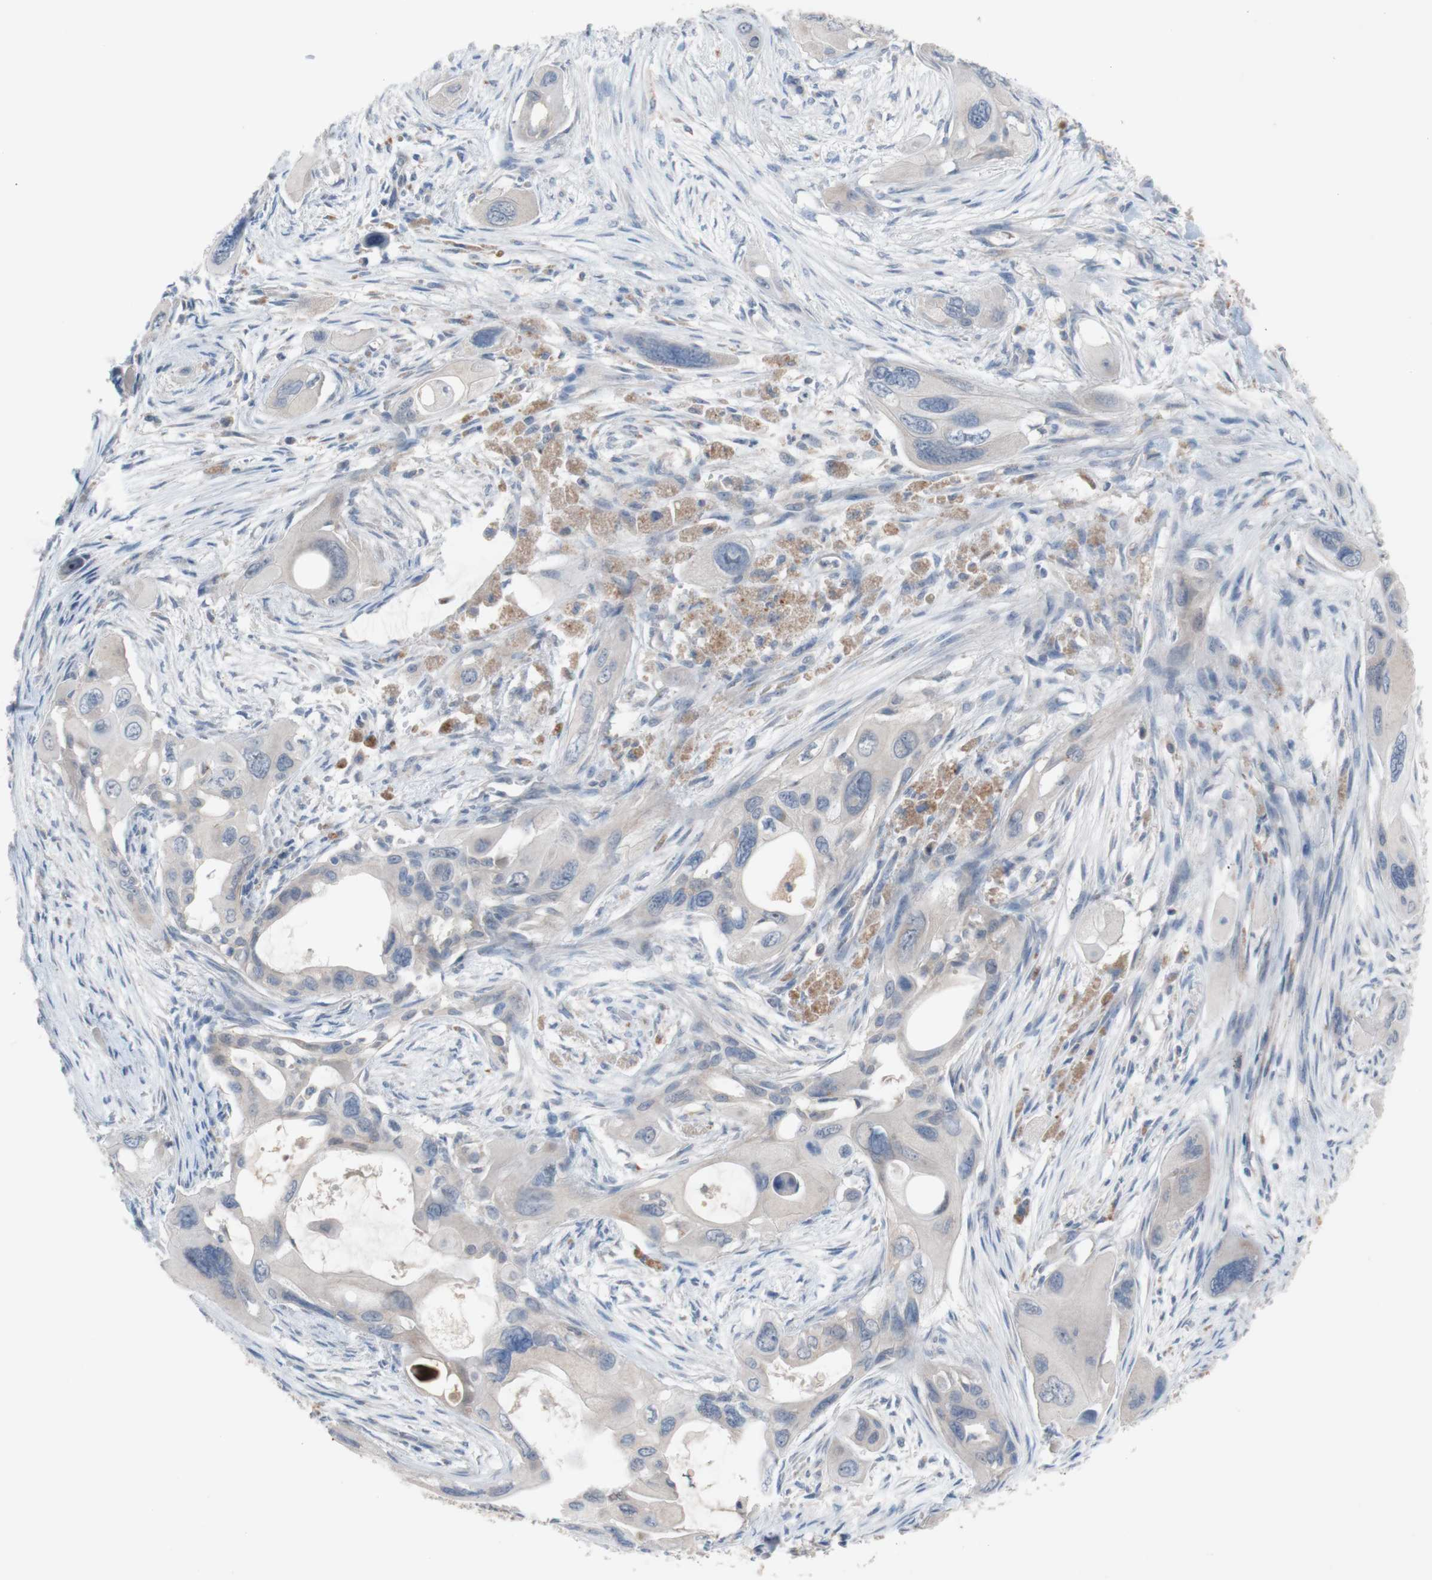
{"staining": {"intensity": "negative", "quantity": "none", "location": "none"}, "tissue": "pancreatic cancer", "cell_type": "Tumor cells", "image_type": "cancer", "snomed": [{"axis": "morphology", "description": "Adenocarcinoma, NOS"}, {"axis": "topography", "description": "Pancreas"}], "caption": "Immunohistochemistry (IHC) photomicrograph of adenocarcinoma (pancreatic) stained for a protein (brown), which reveals no positivity in tumor cells.", "gene": "PEX2", "patient": {"sex": "male", "age": 73}}